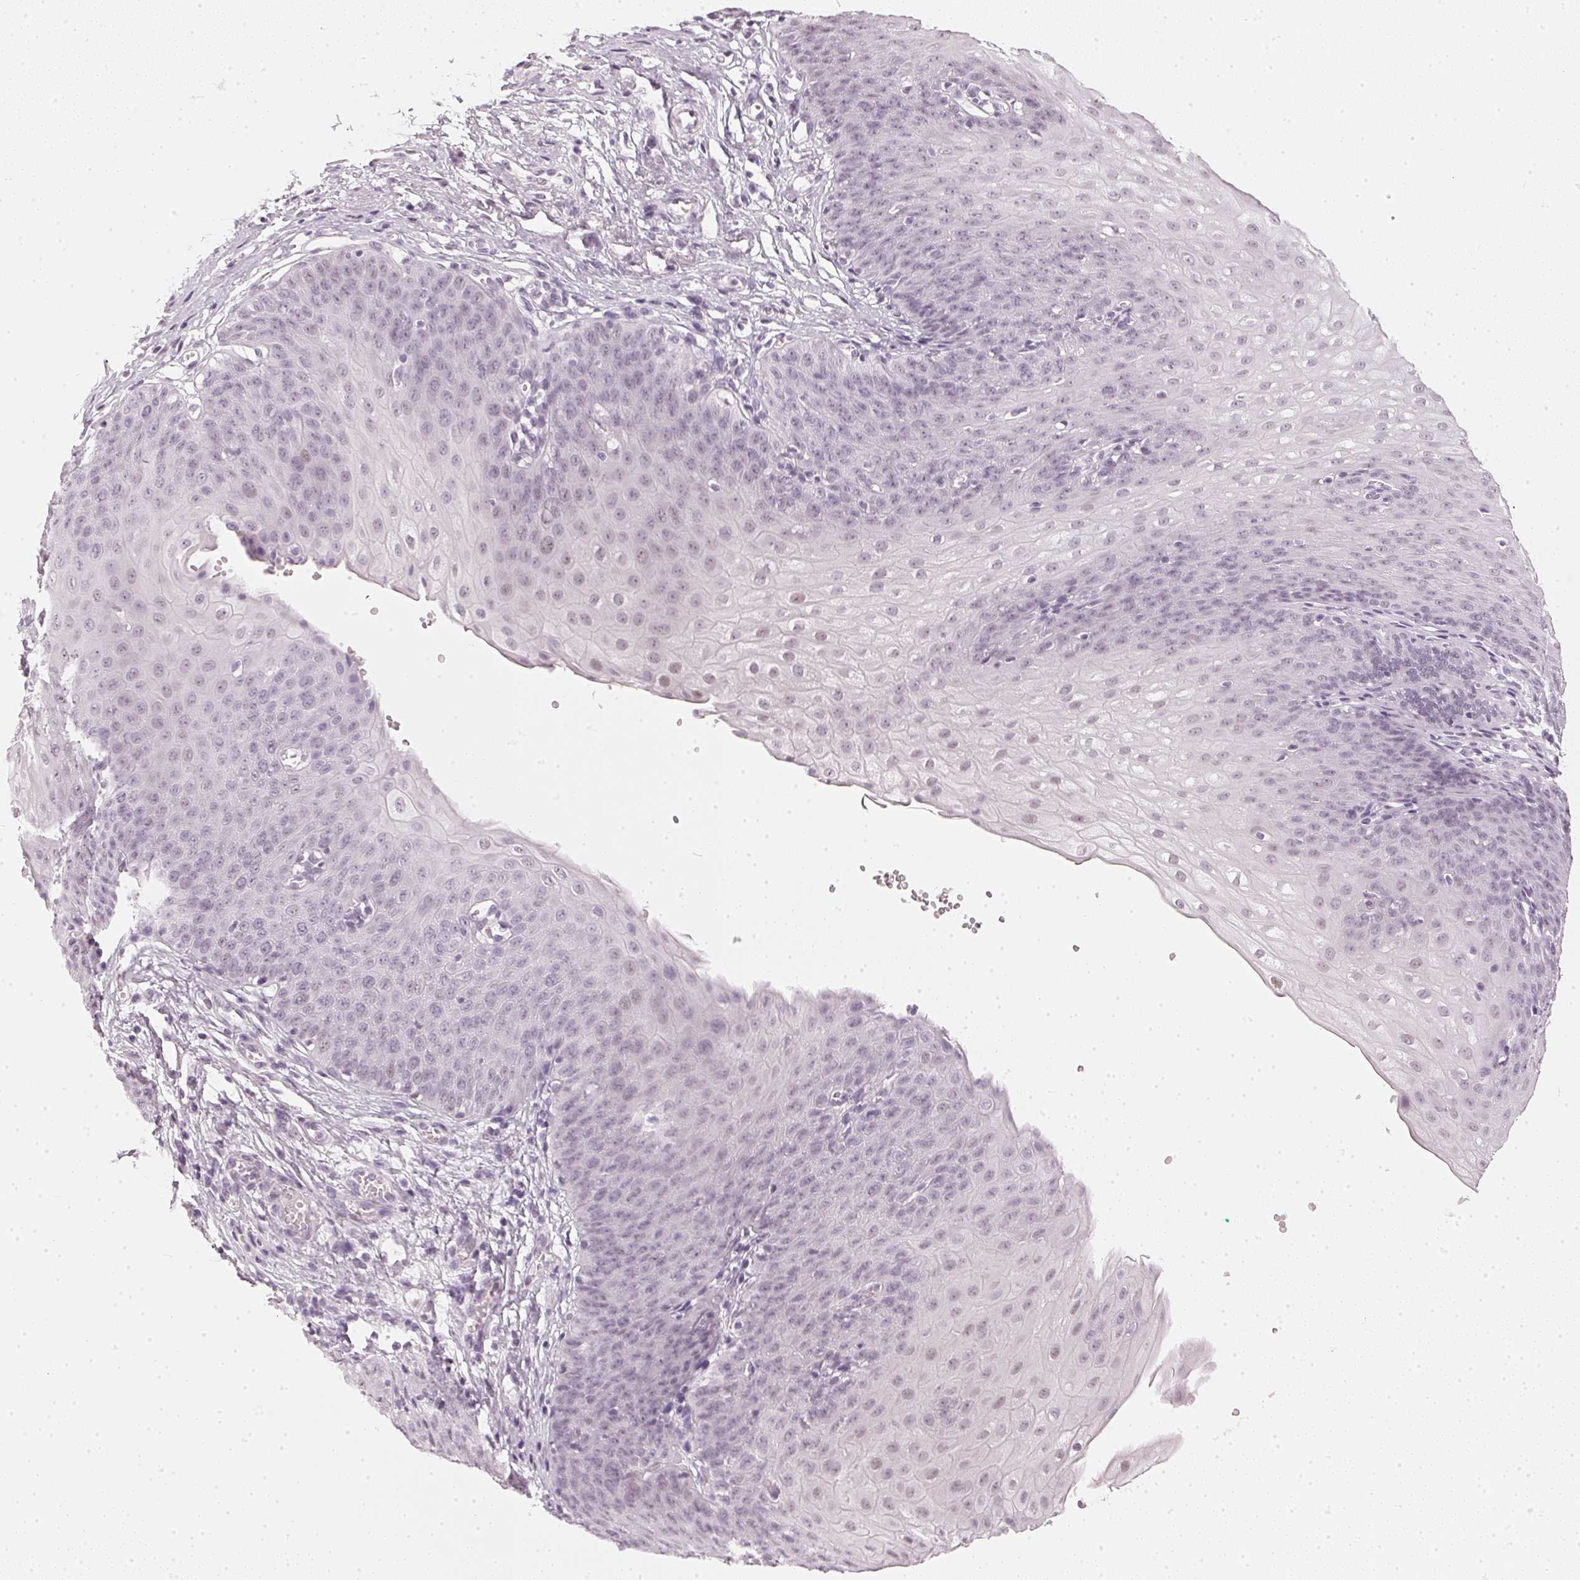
{"staining": {"intensity": "weak", "quantity": "25%-75%", "location": "nuclear"}, "tissue": "esophagus", "cell_type": "Squamous epithelial cells", "image_type": "normal", "snomed": [{"axis": "morphology", "description": "Normal tissue, NOS"}, {"axis": "topography", "description": "Esophagus"}], "caption": "Protein analysis of unremarkable esophagus demonstrates weak nuclear expression in approximately 25%-75% of squamous epithelial cells.", "gene": "DNAJC6", "patient": {"sex": "male", "age": 71}}